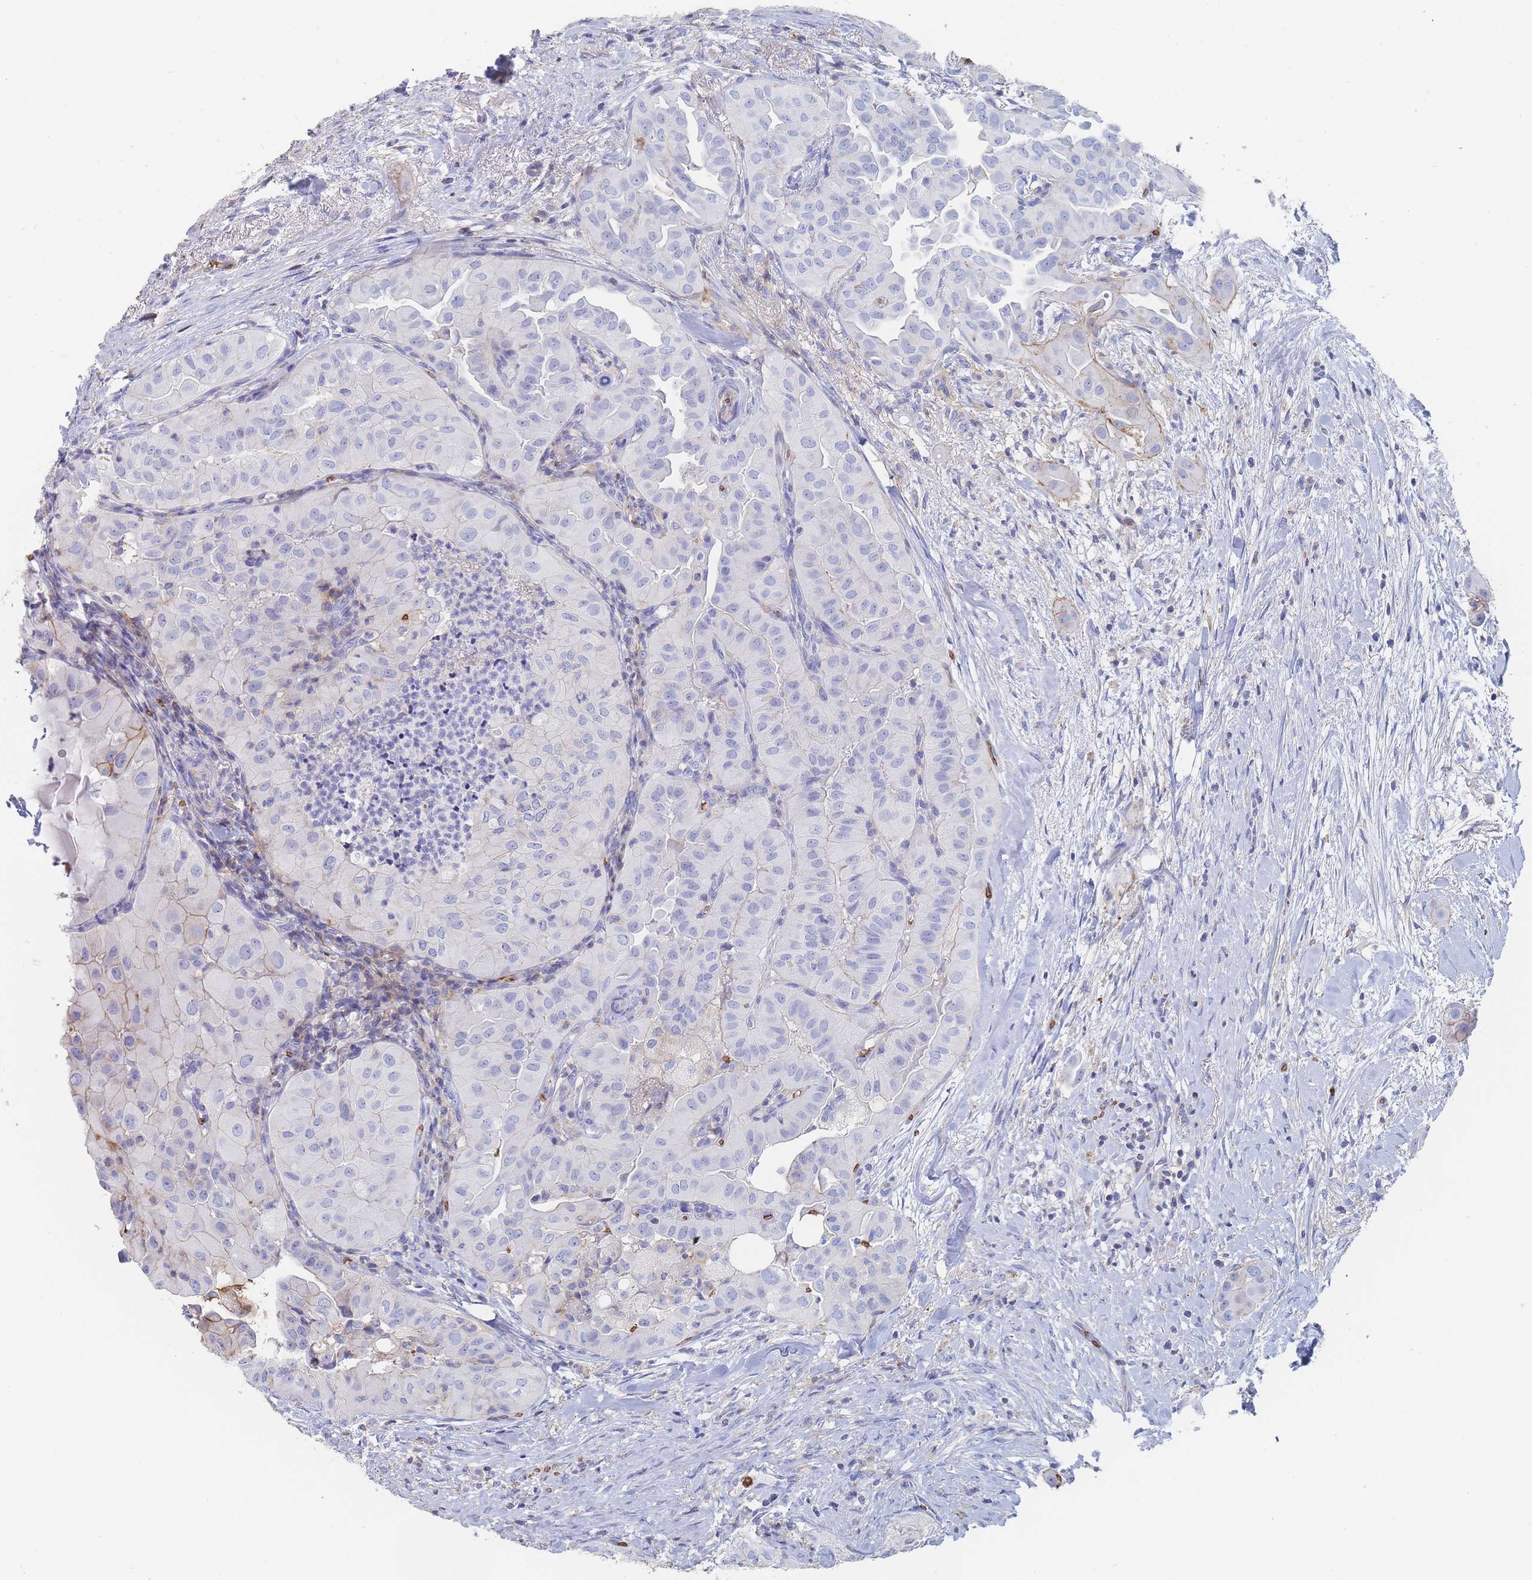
{"staining": {"intensity": "negative", "quantity": "none", "location": "none"}, "tissue": "thyroid cancer", "cell_type": "Tumor cells", "image_type": "cancer", "snomed": [{"axis": "morphology", "description": "Normal tissue, NOS"}, {"axis": "morphology", "description": "Papillary adenocarcinoma, NOS"}, {"axis": "topography", "description": "Thyroid gland"}], "caption": "This is an immunohistochemistry (IHC) photomicrograph of papillary adenocarcinoma (thyroid). There is no expression in tumor cells.", "gene": "SLC2A1", "patient": {"sex": "female", "age": 59}}